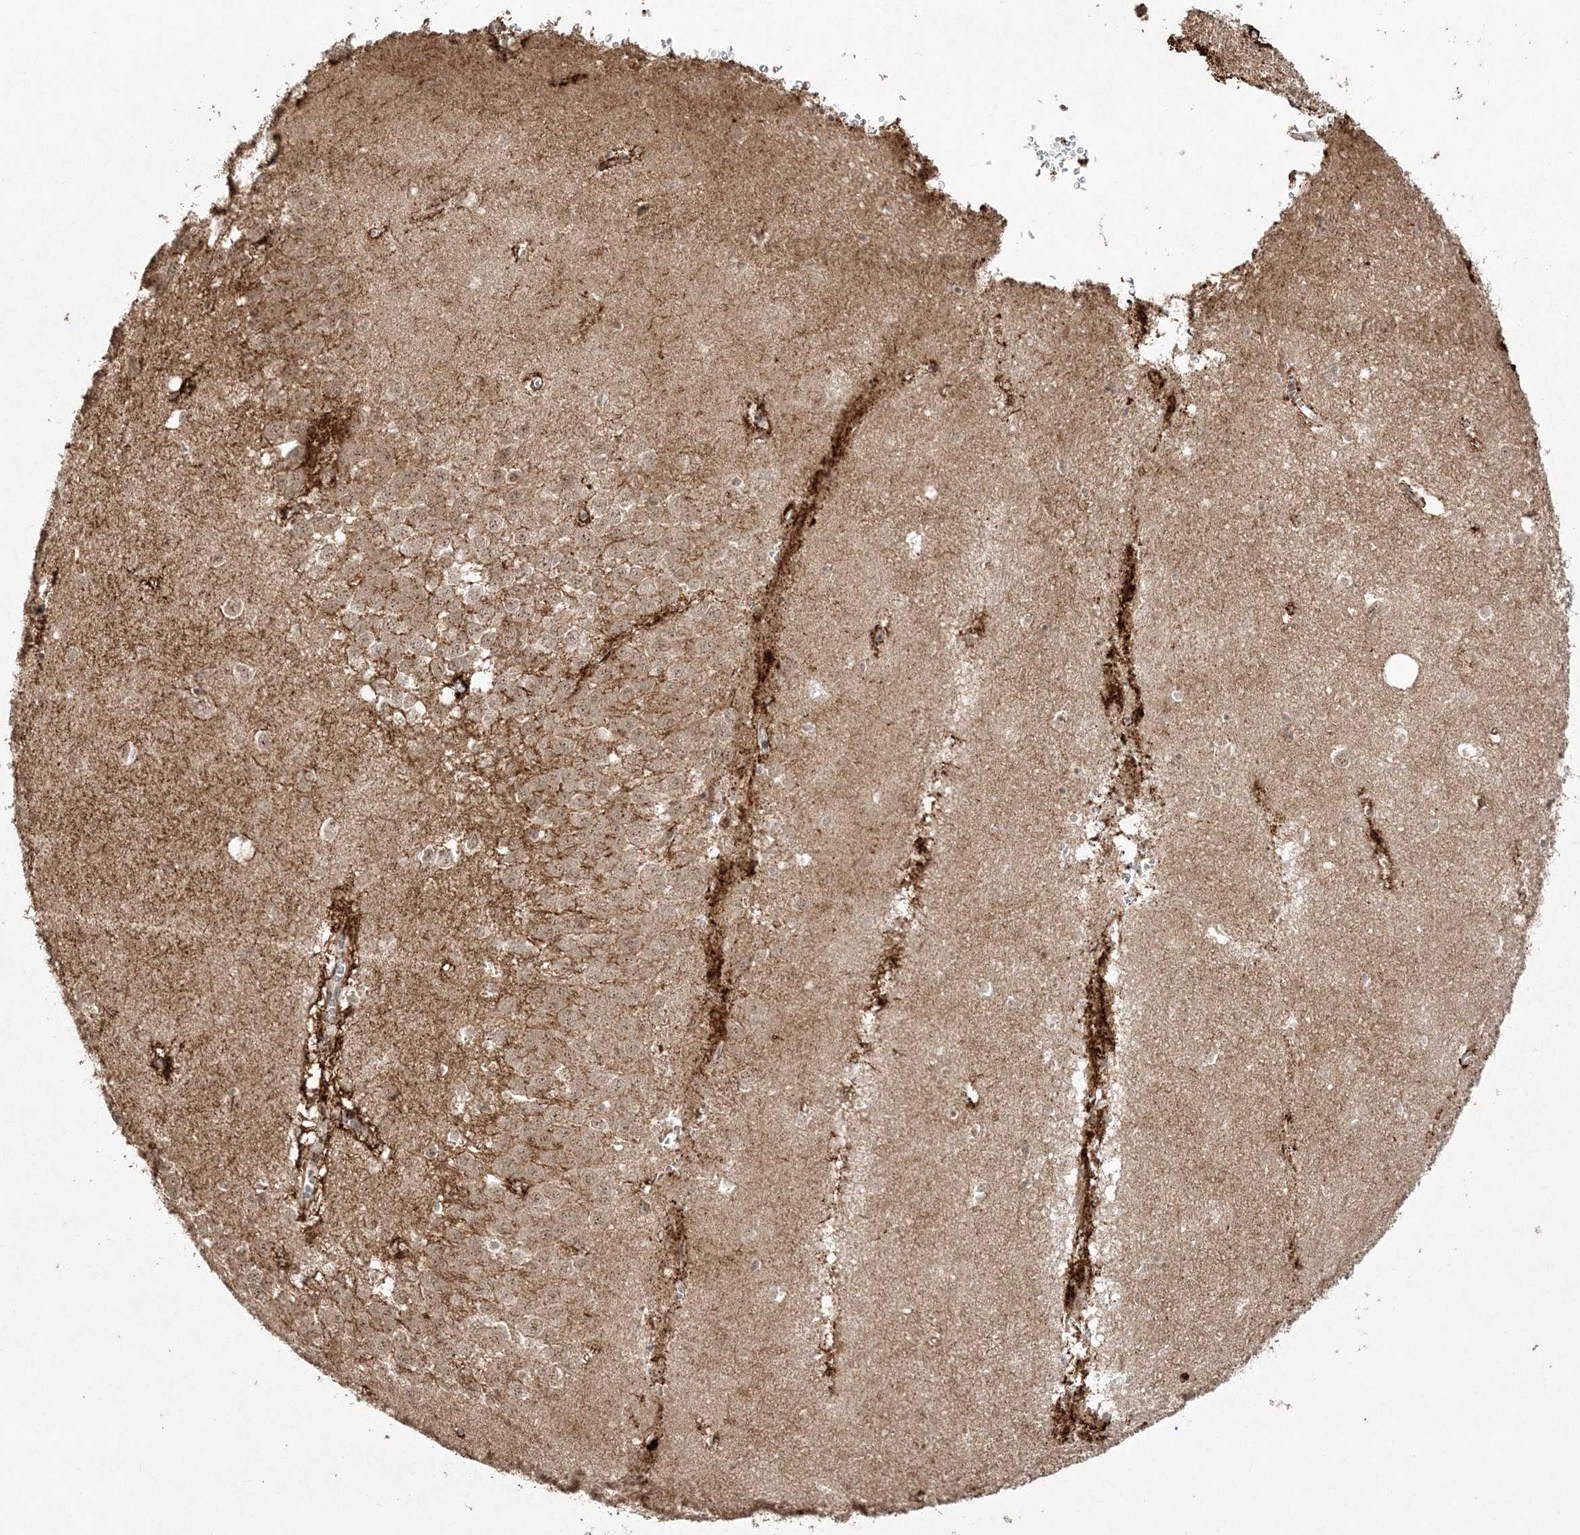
{"staining": {"intensity": "moderate", "quantity": "<25%", "location": "nuclear"}, "tissue": "hippocampus", "cell_type": "Glial cells", "image_type": "normal", "snomed": [{"axis": "morphology", "description": "Normal tissue, NOS"}, {"axis": "topography", "description": "Hippocampus"}], "caption": "Moderate nuclear protein staining is identified in about <25% of glial cells in hippocampus.", "gene": "POLR3B", "patient": {"sex": "female", "age": 64}}